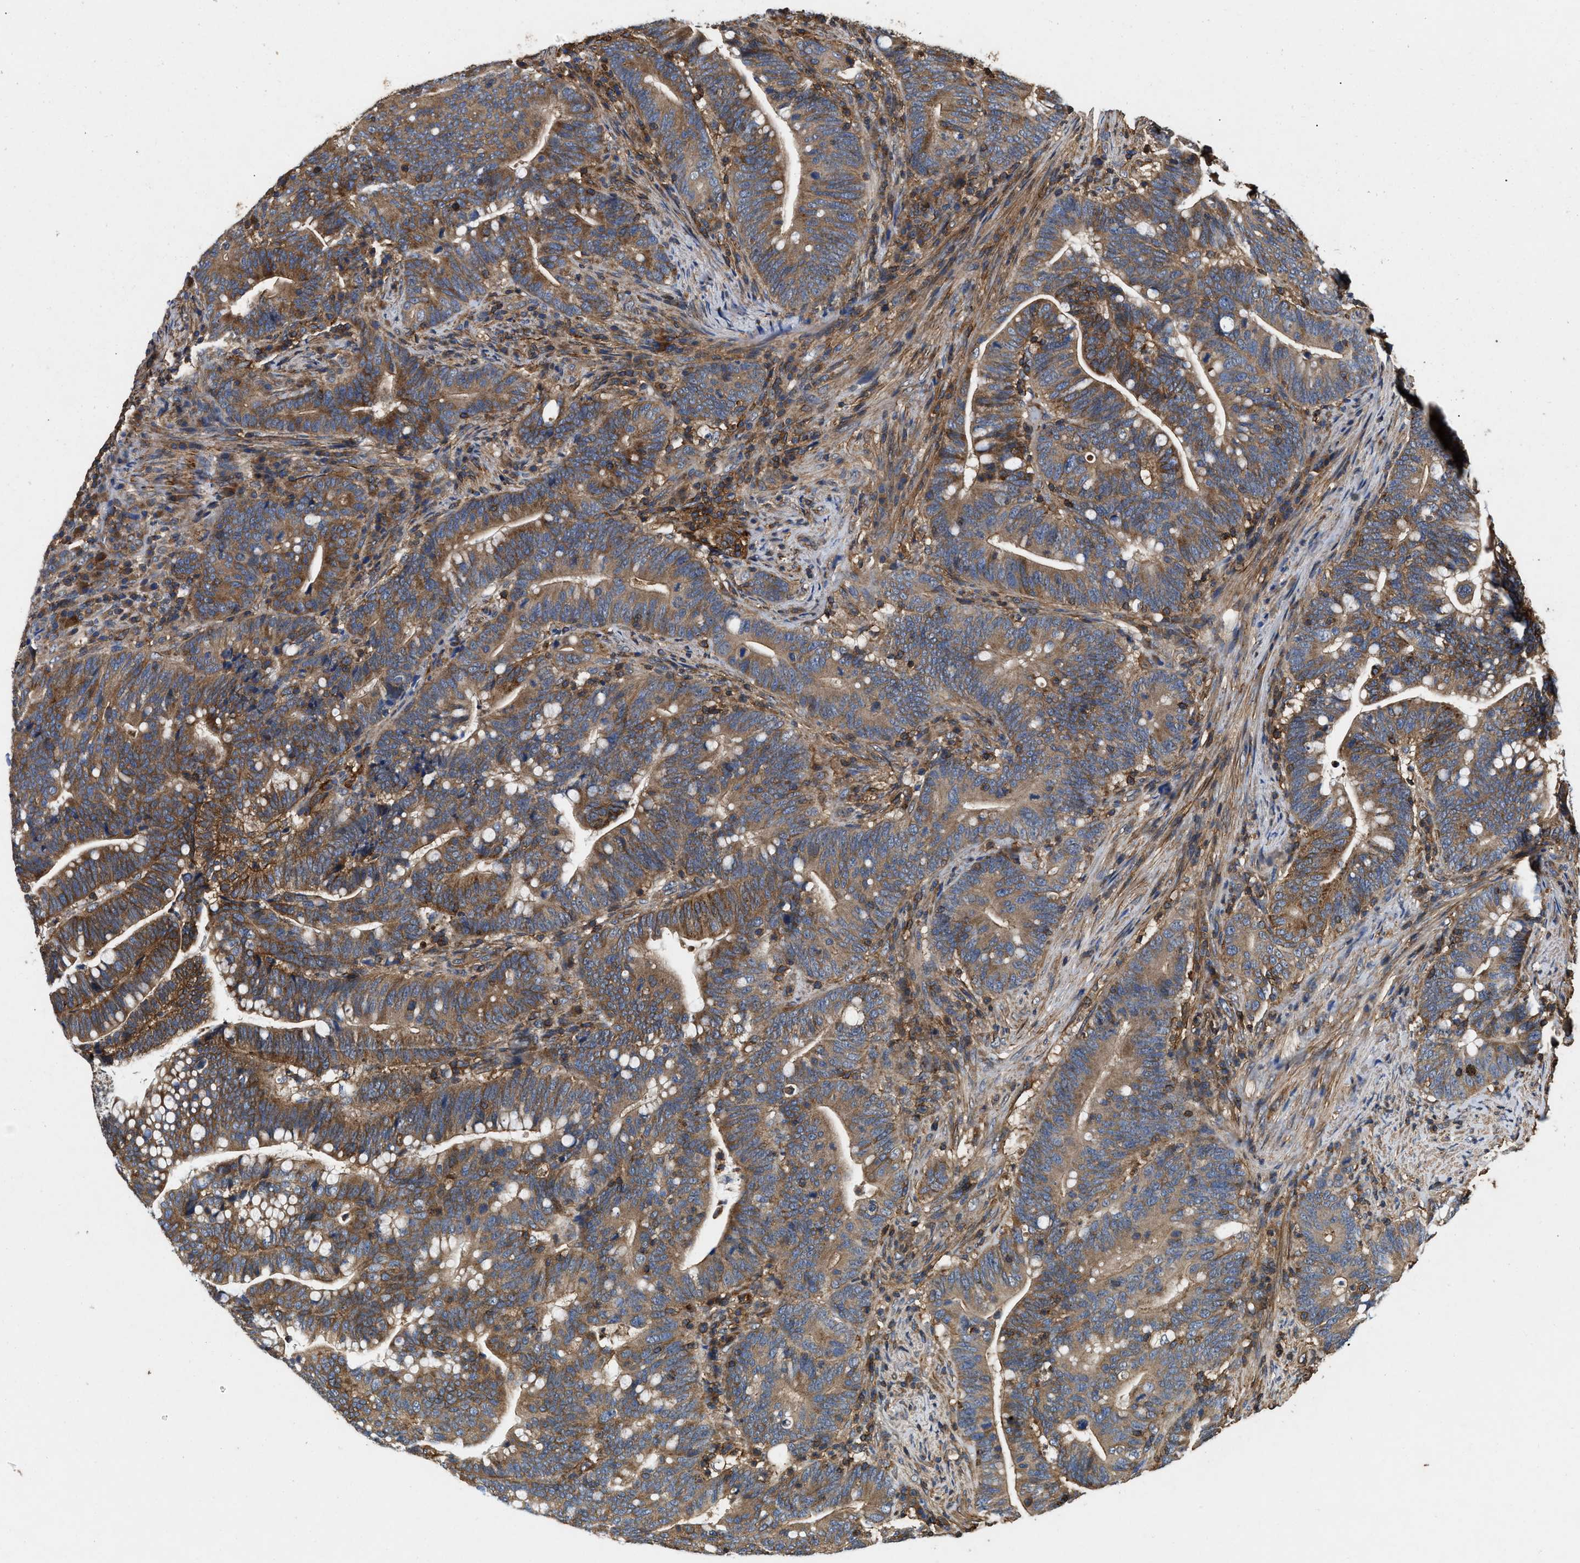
{"staining": {"intensity": "moderate", "quantity": ">75%", "location": "cytoplasmic/membranous"}, "tissue": "colorectal cancer", "cell_type": "Tumor cells", "image_type": "cancer", "snomed": [{"axis": "morphology", "description": "Normal tissue, NOS"}, {"axis": "morphology", "description": "Adenocarcinoma, NOS"}, {"axis": "topography", "description": "Colon"}], "caption": "IHC (DAB (3,3'-diaminobenzidine)) staining of human colorectal adenocarcinoma demonstrates moderate cytoplasmic/membranous protein expression in about >75% of tumor cells.", "gene": "LINGO2", "patient": {"sex": "female", "age": 66}}